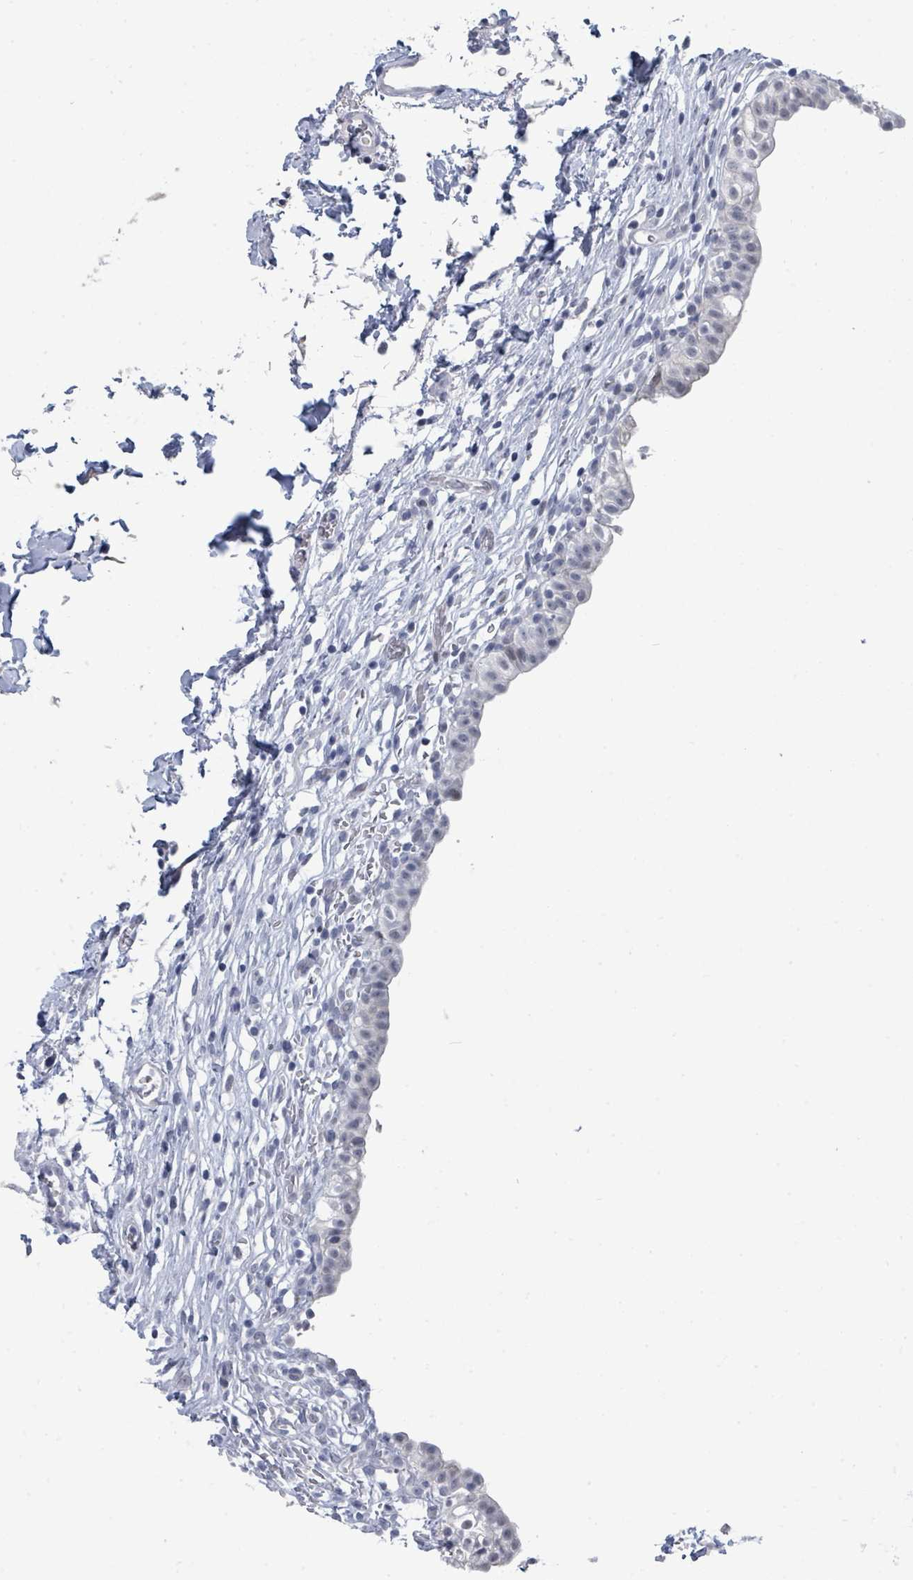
{"staining": {"intensity": "moderate", "quantity": "25%-75%", "location": "nuclear"}, "tissue": "urinary bladder", "cell_type": "Urothelial cells", "image_type": "normal", "snomed": [{"axis": "morphology", "description": "Normal tissue, NOS"}, {"axis": "topography", "description": "Urinary bladder"}, {"axis": "topography", "description": "Peripheral nerve tissue"}], "caption": "High-power microscopy captured an IHC histopathology image of normal urinary bladder, revealing moderate nuclear staining in about 25%-75% of urothelial cells. The staining is performed using DAB (3,3'-diaminobenzidine) brown chromogen to label protein expression. The nuclei are counter-stained blue using hematoxylin.", "gene": "CT45A10", "patient": {"sex": "male", "age": 55}}